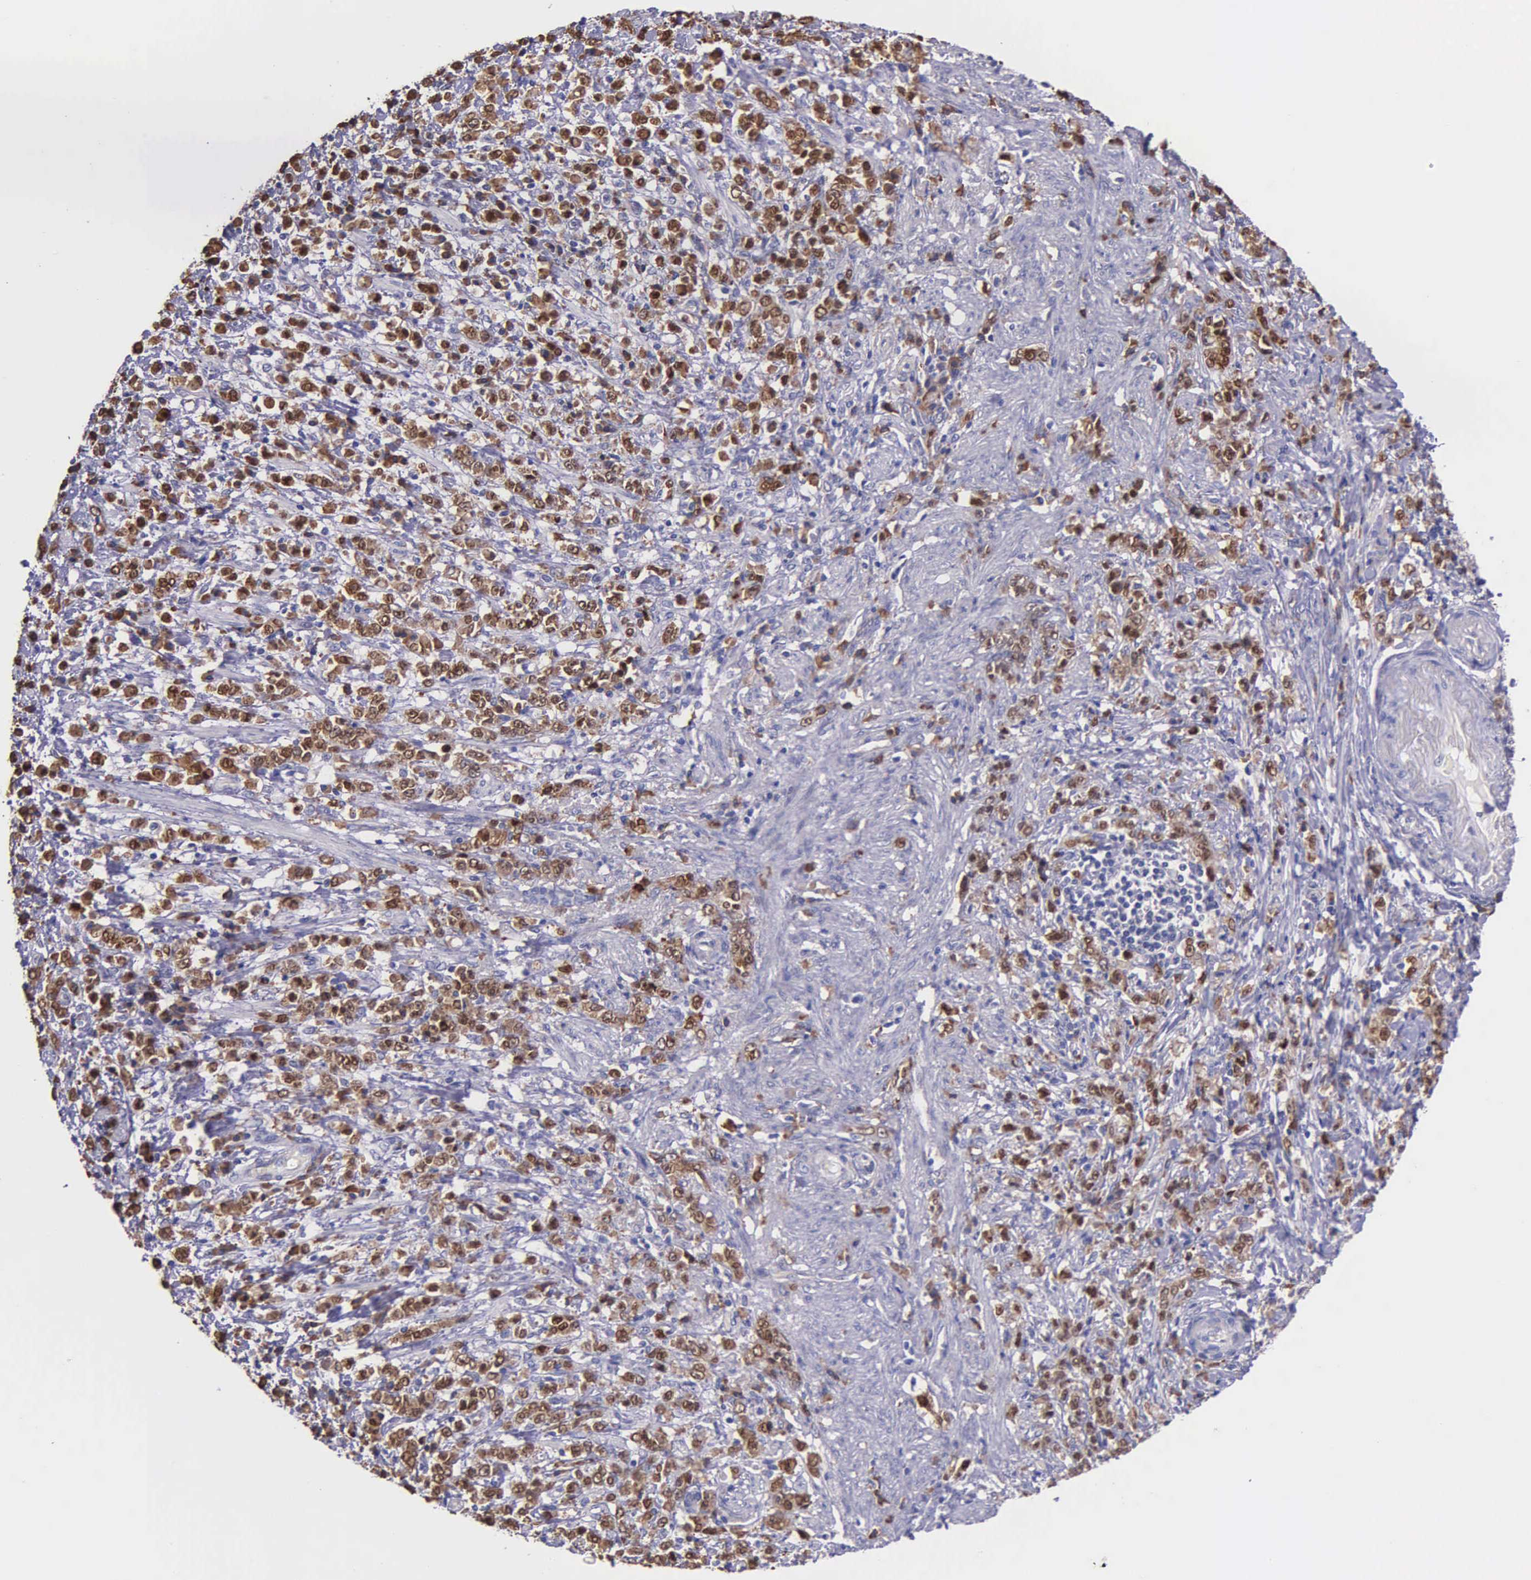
{"staining": {"intensity": "moderate", "quantity": ">75%", "location": "cytoplasmic/membranous"}, "tissue": "stomach cancer", "cell_type": "Tumor cells", "image_type": "cancer", "snomed": [{"axis": "morphology", "description": "Adenocarcinoma, NOS"}, {"axis": "topography", "description": "Stomach, lower"}], "caption": "Immunohistochemical staining of adenocarcinoma (stomach) shows medium levels of moderate cytoplasmic/membranous expression in approximately >75% of tumor cells.", "gene": "ZC3H12B", "patient": {"sex": "male", "age": 88}}